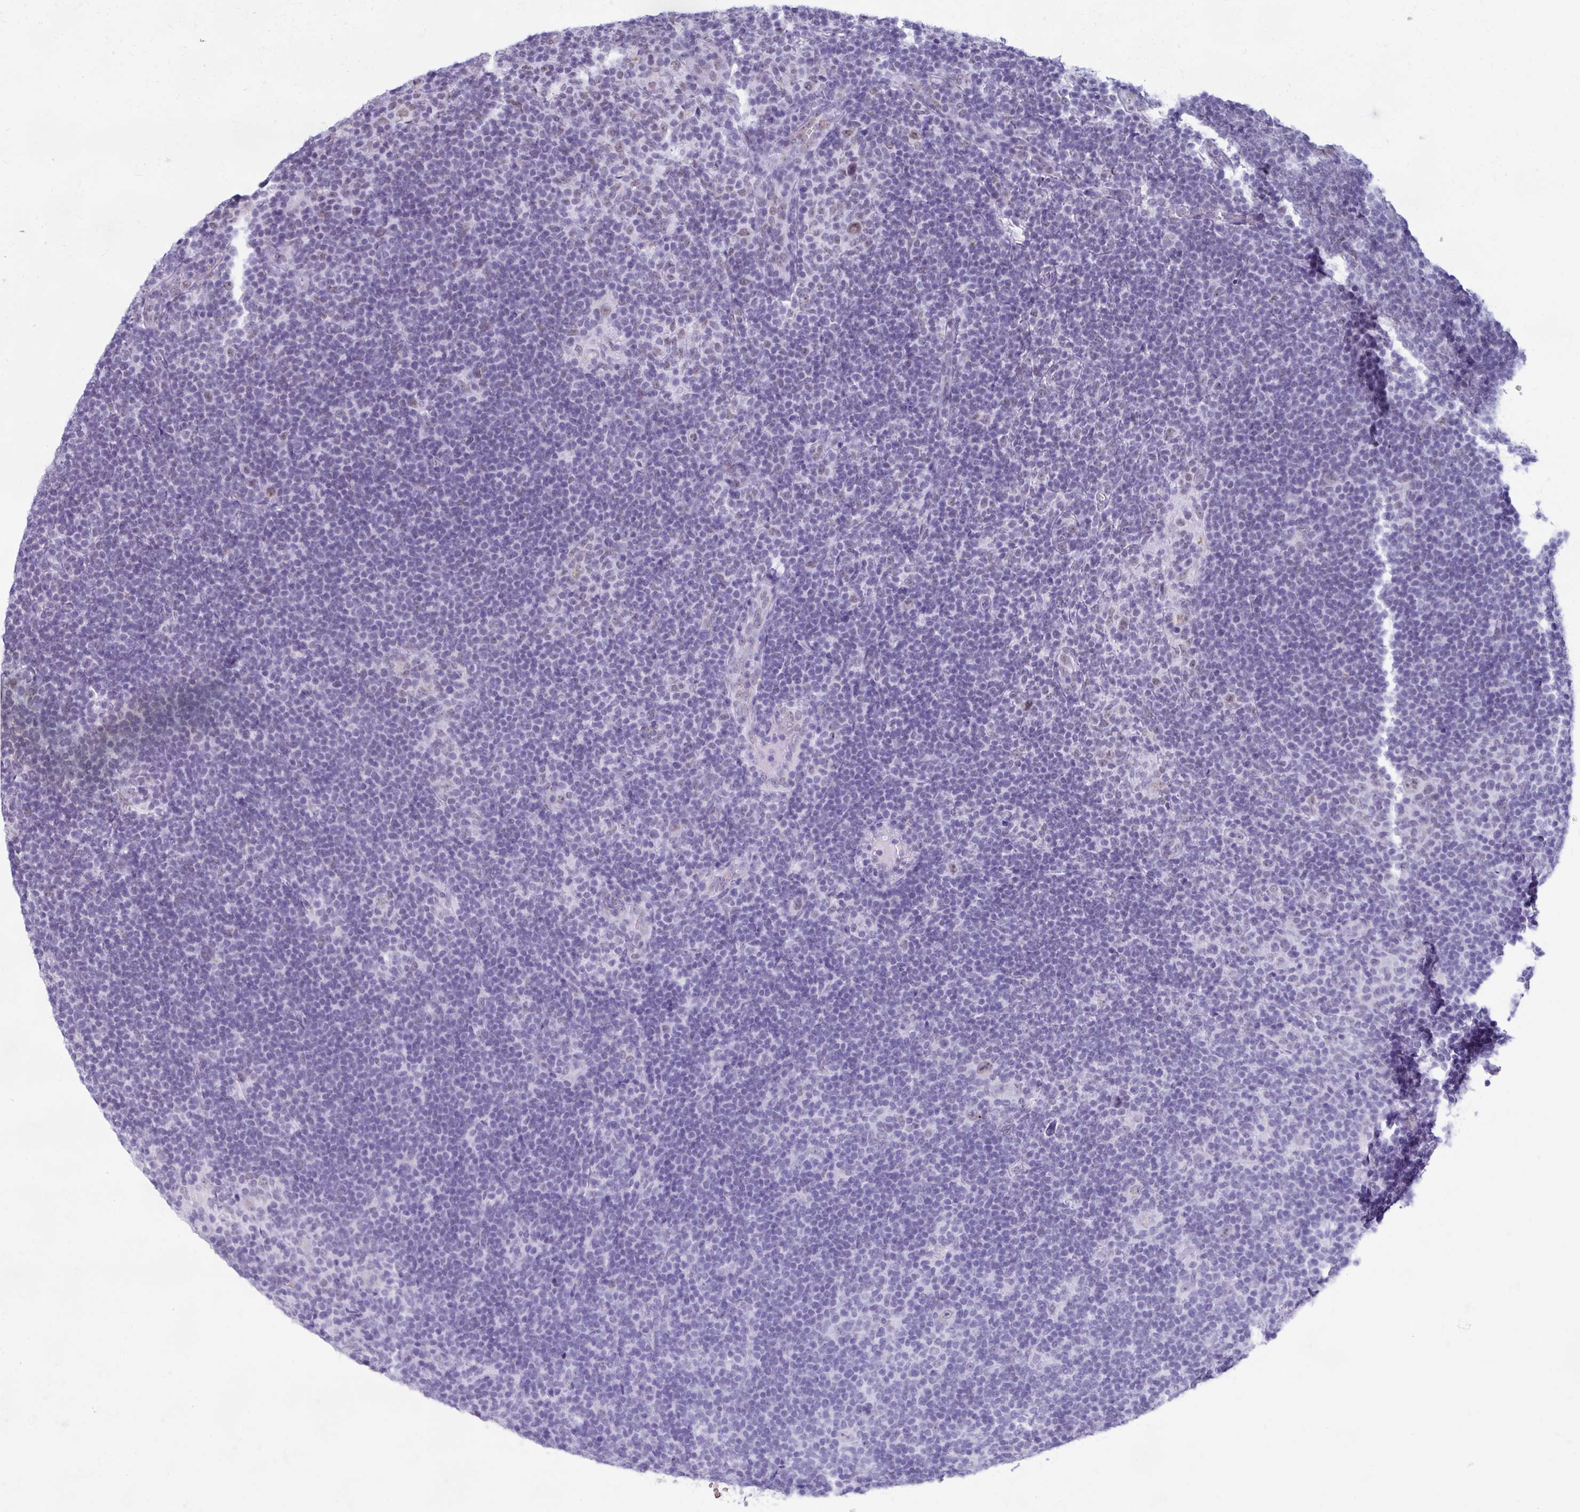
{"staining": {"intensity": "weak", "quantity": "<25%", "location": "nuclear"}, "tissue": "lymphoma", "cell_type": "Tumor cells", "image_type": "cancer", "snomed": [{"axis": "morphology", "description": "Hodgkin's disease, NOS"}, {"axis": "topography", "description": "Lymph node"}], "caption": "Tumor cells are negative for brown protein staining in lymphoma.", "gene": "PUF60", "patient": {"sex": "female", "age": 57}}